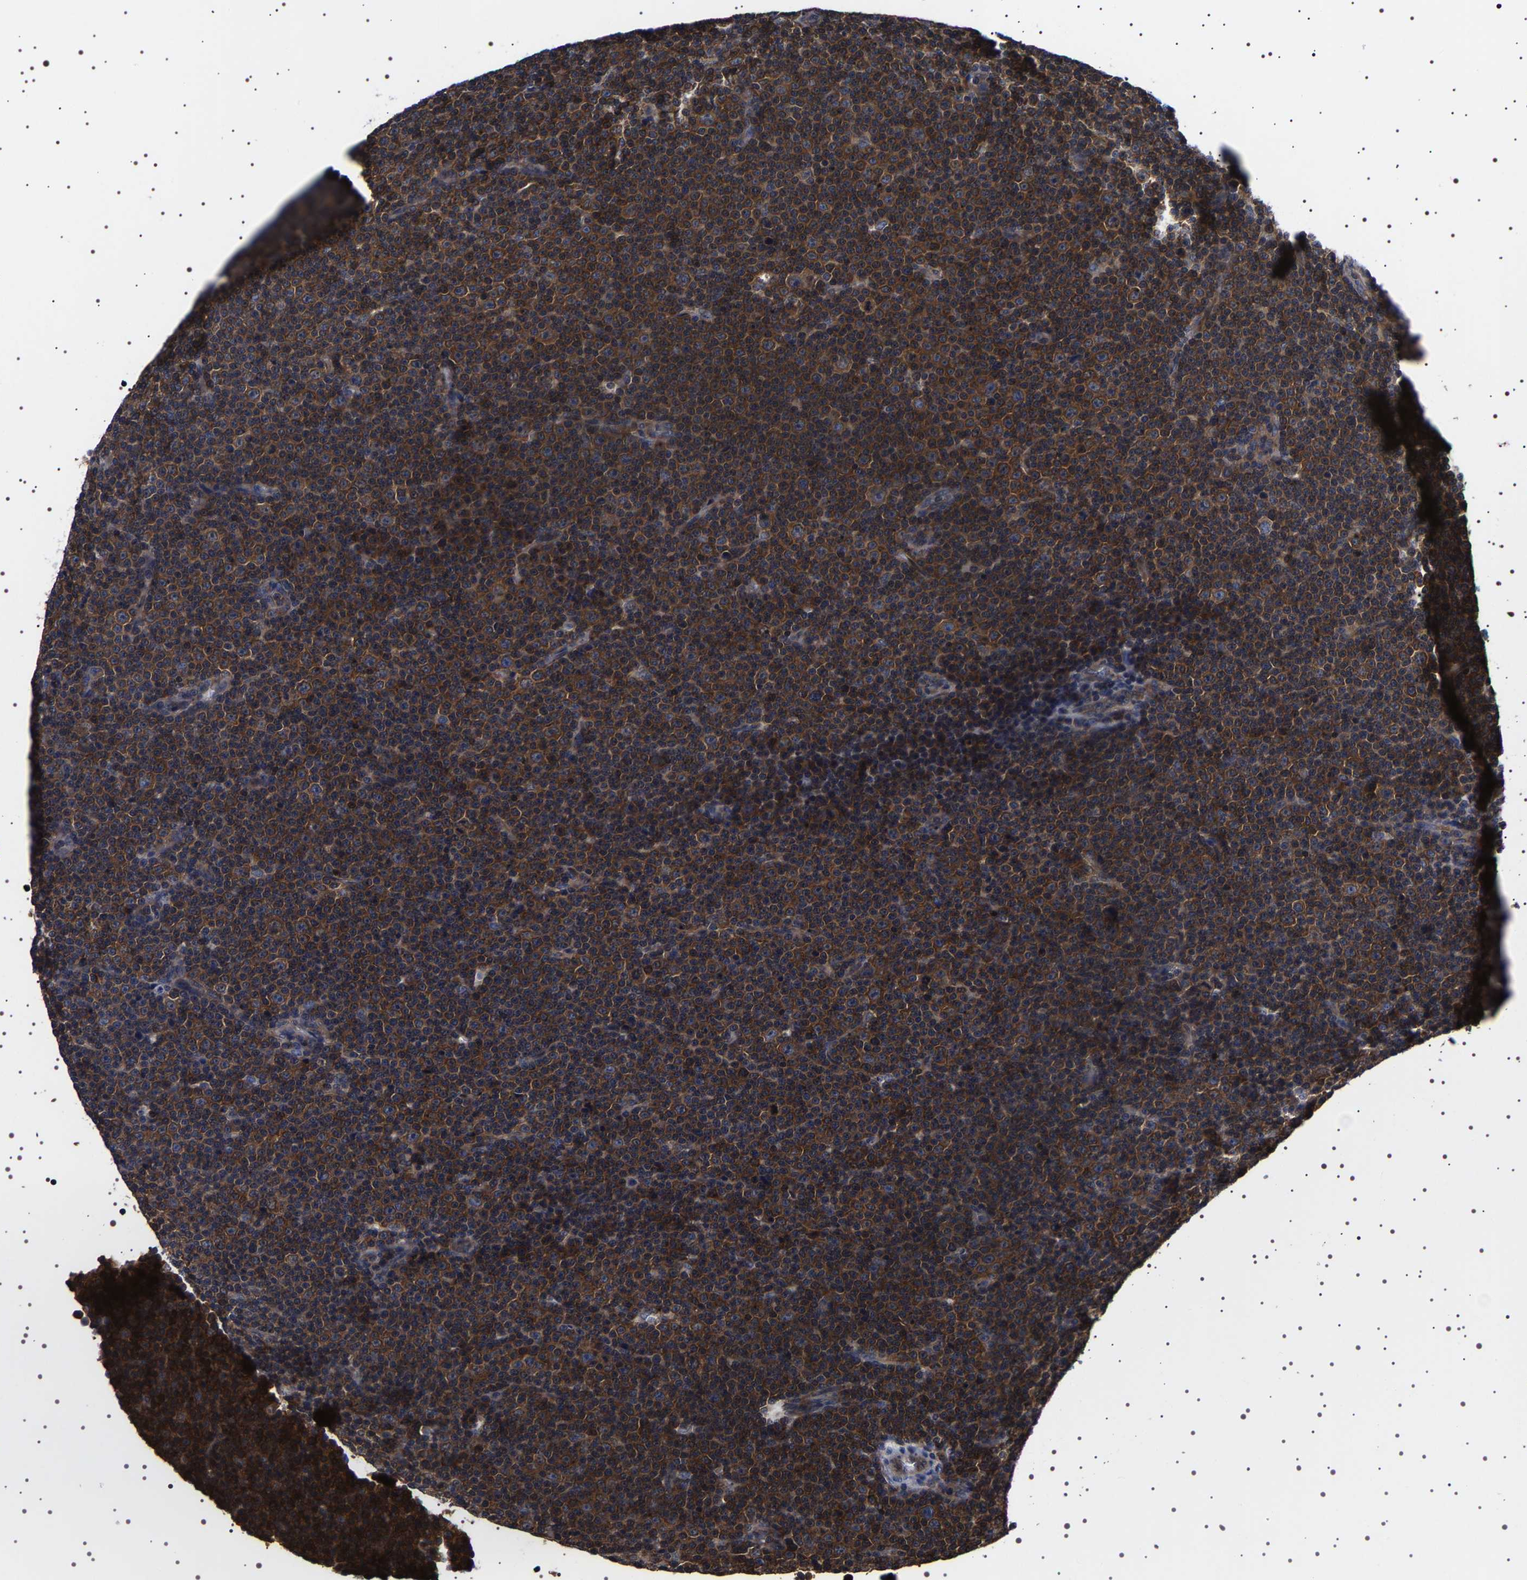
{"staining": {"intensity": "strong", "quantity": ">75%", "location": "cytoplasmic/membranous"}, "tissue": "lymphoma", "cell_type": "Tumor cells", "image_type": "cancer", "snomed": [{"axis": "morphology", "description": "Malignant lymphoma, non-Hodgkin's type, Low grade"}, {"axis": "topography", "description": "Lymph node"}], "caption": "Brown immunohistochemical staining in lymphoma exhibits strong cytoplasmic/membranous staining in approximately >75% of tumor cells.", "gene": "DARS1", "patient": {"sex": "female", "age": 67}}